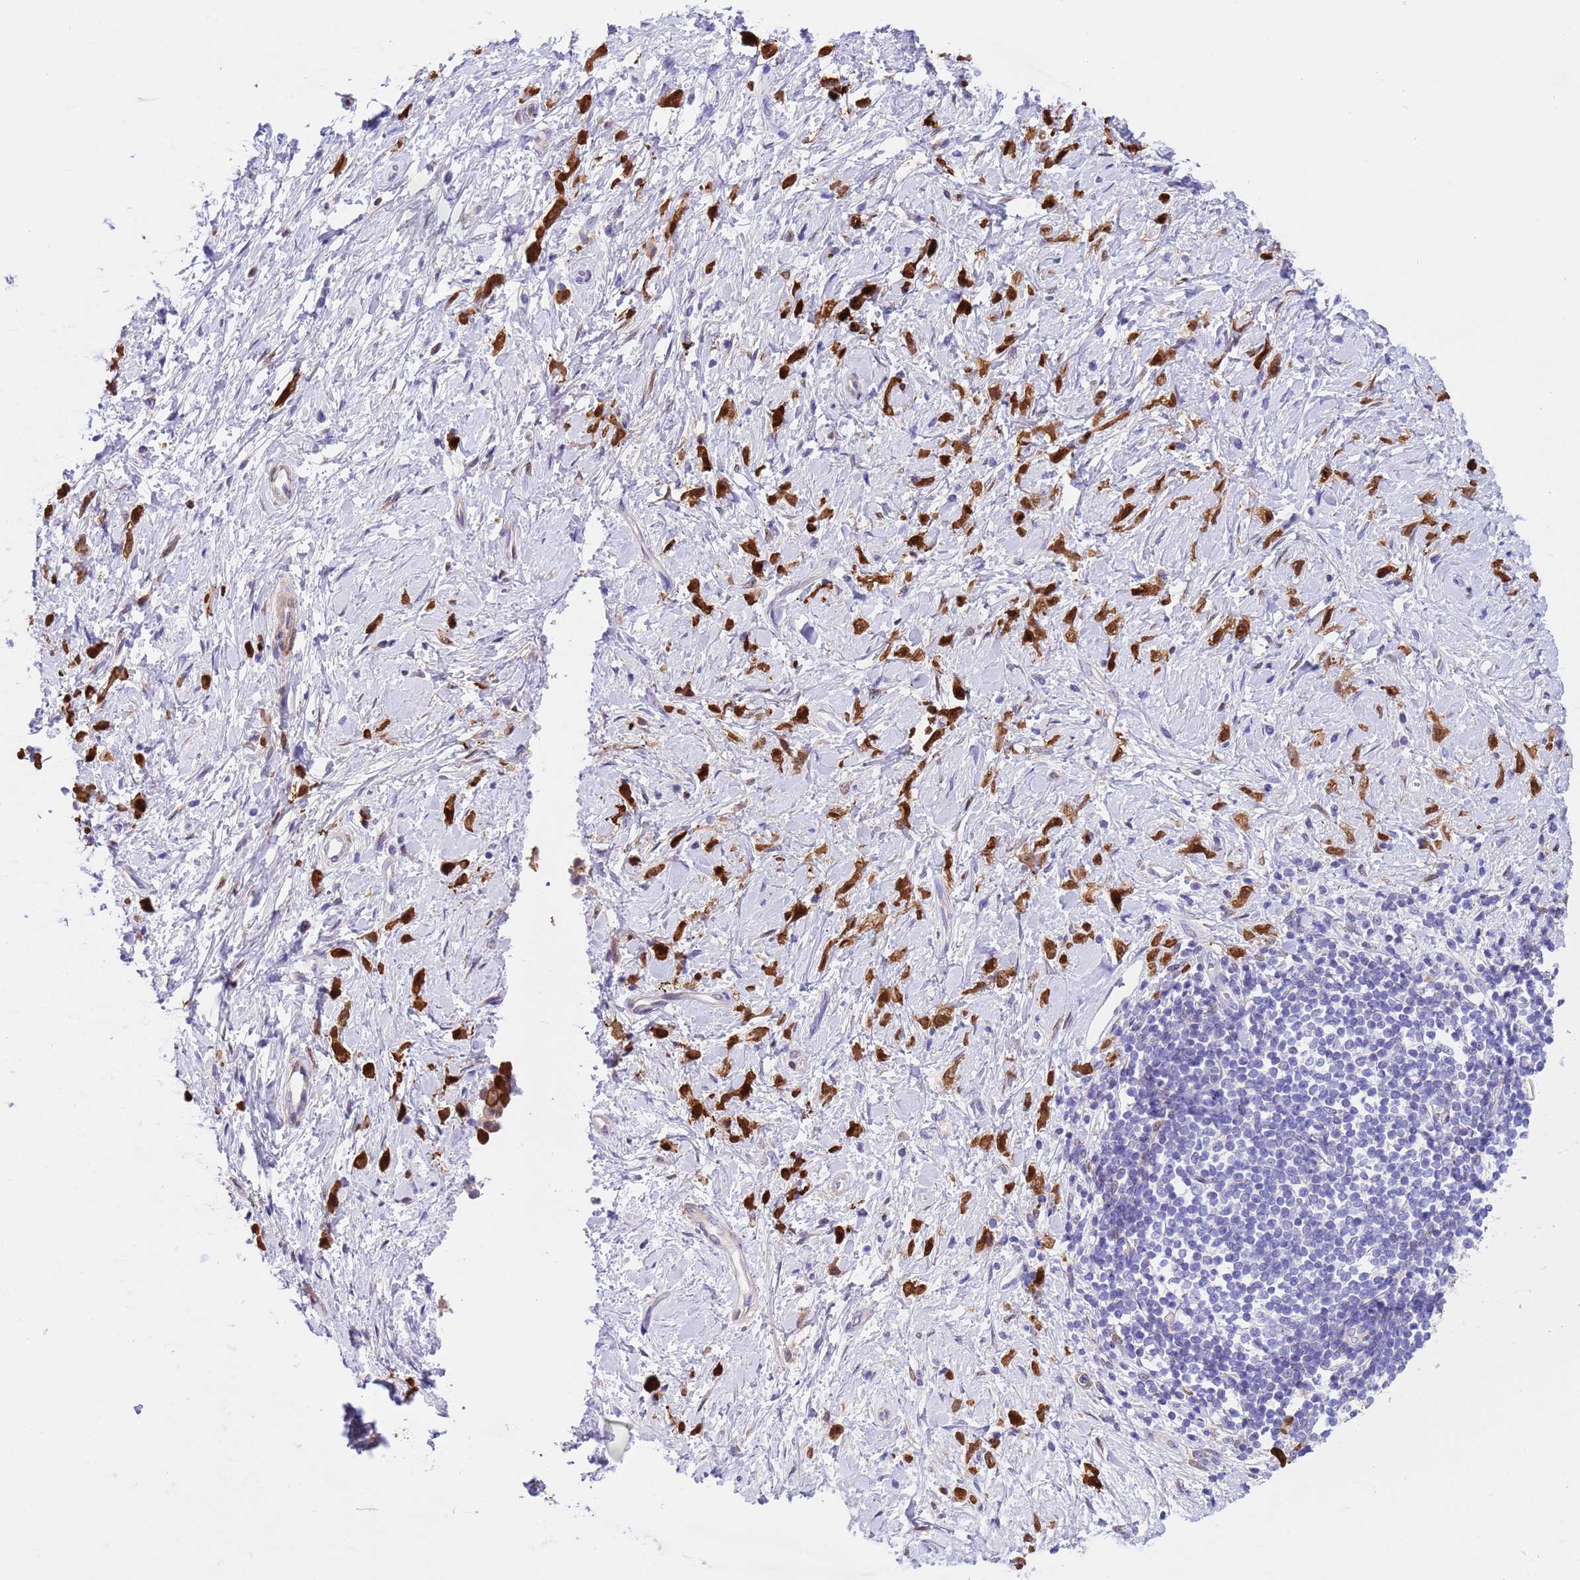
{"staining": {"intensity": "strong", "quantity": ">75%", "location": "cytoplasmic/membranous,nuclear"}, "tissue": "stomach cancer", "cell_type": "Tumor cells", "image_type": "cancer", "snomed": [{"axis": "morphology", "description": "Adenocarcinoma, NOS"}, {"axis": "topography", "description": "Stomach"}], "caption": "Stomach cancer (adenocarcinoma) stained with a protein marker reveals strong staining in tumor cells.", "gene": "C6orf47", "patient": {"sex": "female", "age": 60}}